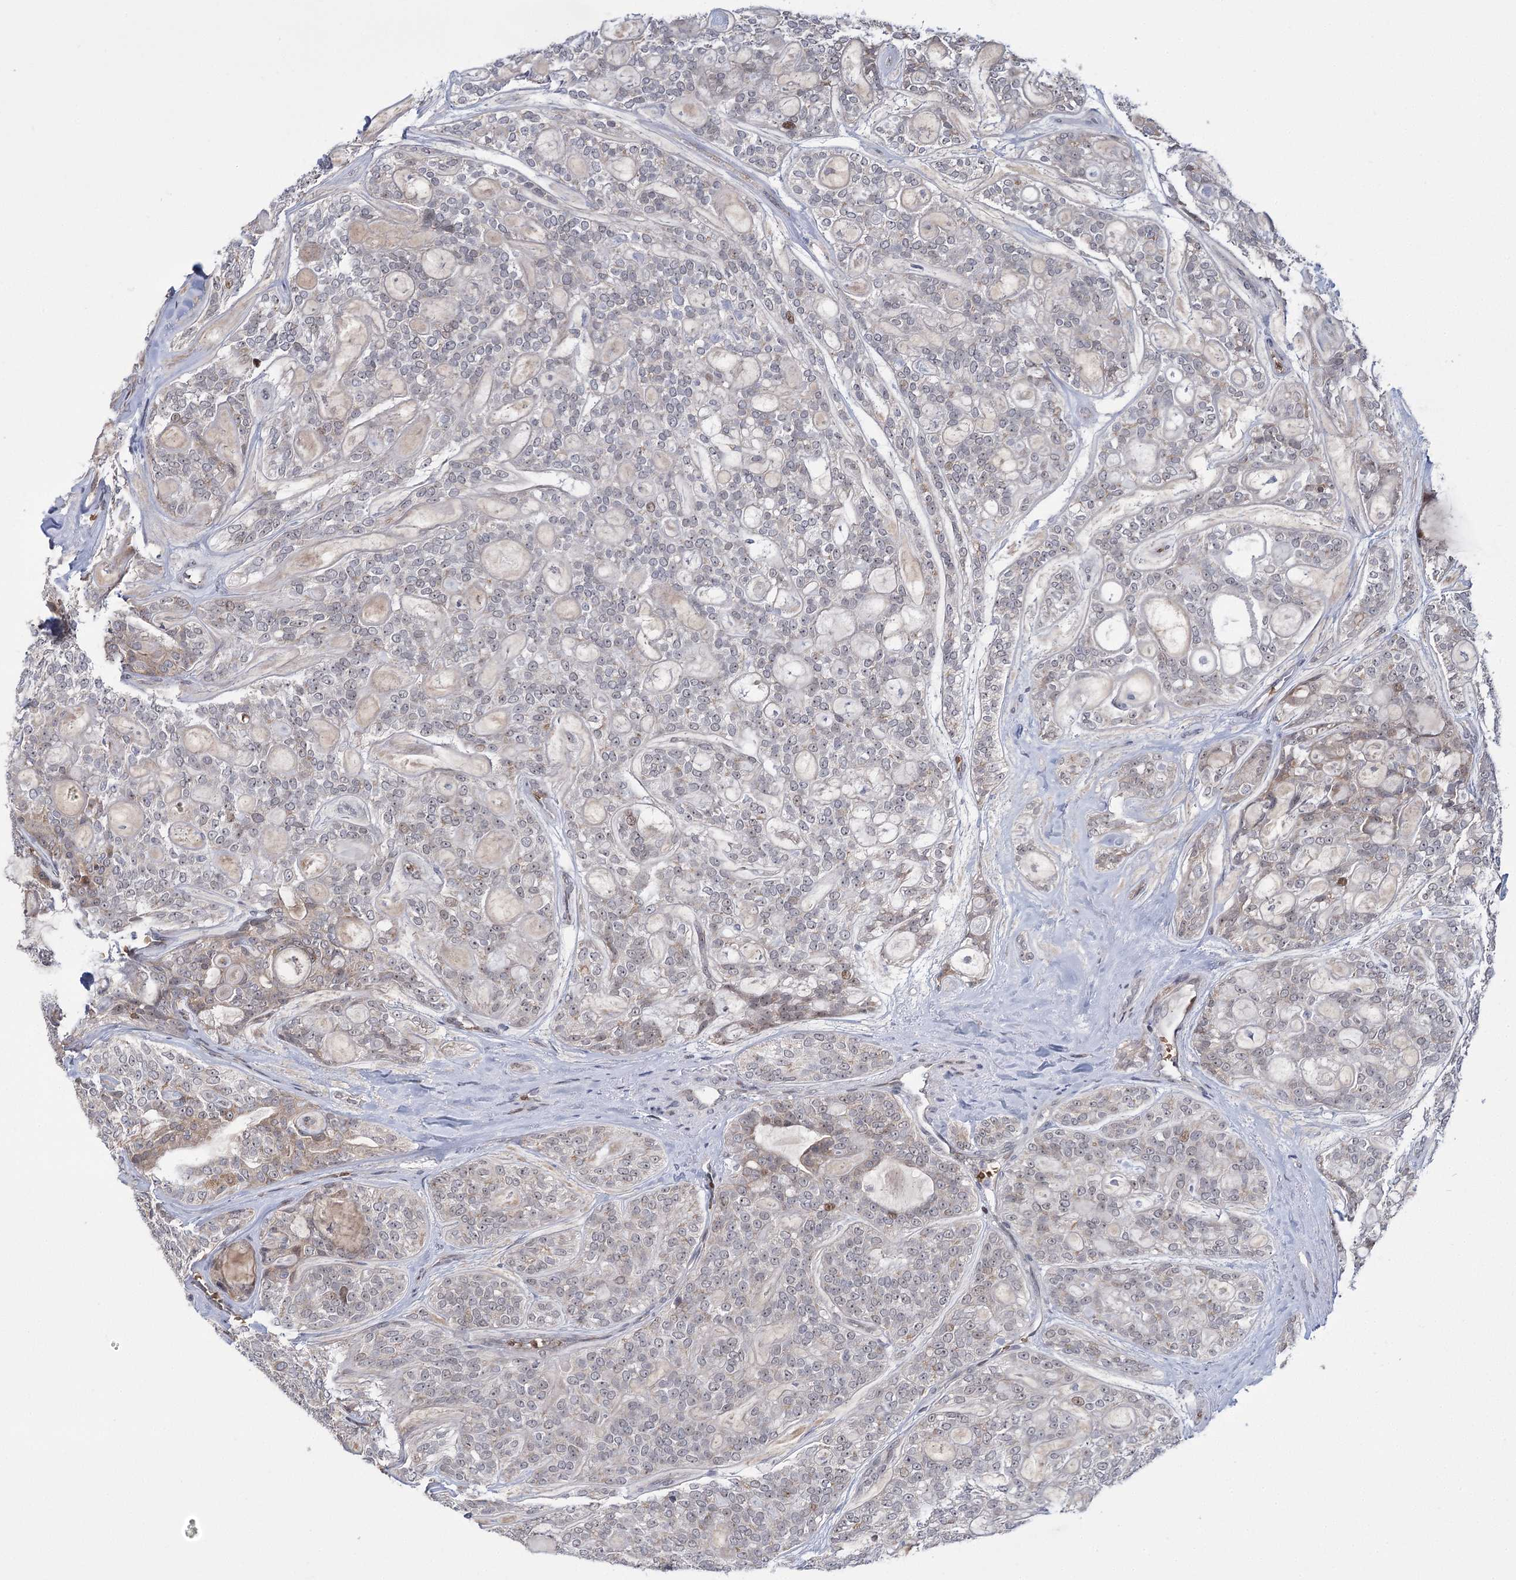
{"staining": {"intensity": "moderate", "quantity": "<25%", "location": "nuclear"}, "tissue": "head and neck cancer", "cell_type": "Tumor cells", "image_type": "cancer", "snomed": [{"axis": "morphology", "description": "Adenocarcinoma, NOS"}, {"axis": "topography", "description": "Head-Neck"}], "caption": "Immunohistochemistry (IHC) staining of head and neck adenocarcinoma, which demonstrates low levels of moderate nuclear staining in approximately <25% of tumor cells indicating moderate nuclear protein expression. The staining was performed using DAB (brown) for protein detection and nuclei were counterstained in hematoxylin (blue).", "gene": "NSMCE4A", "patient": {"sex": "male", "age": 66}}